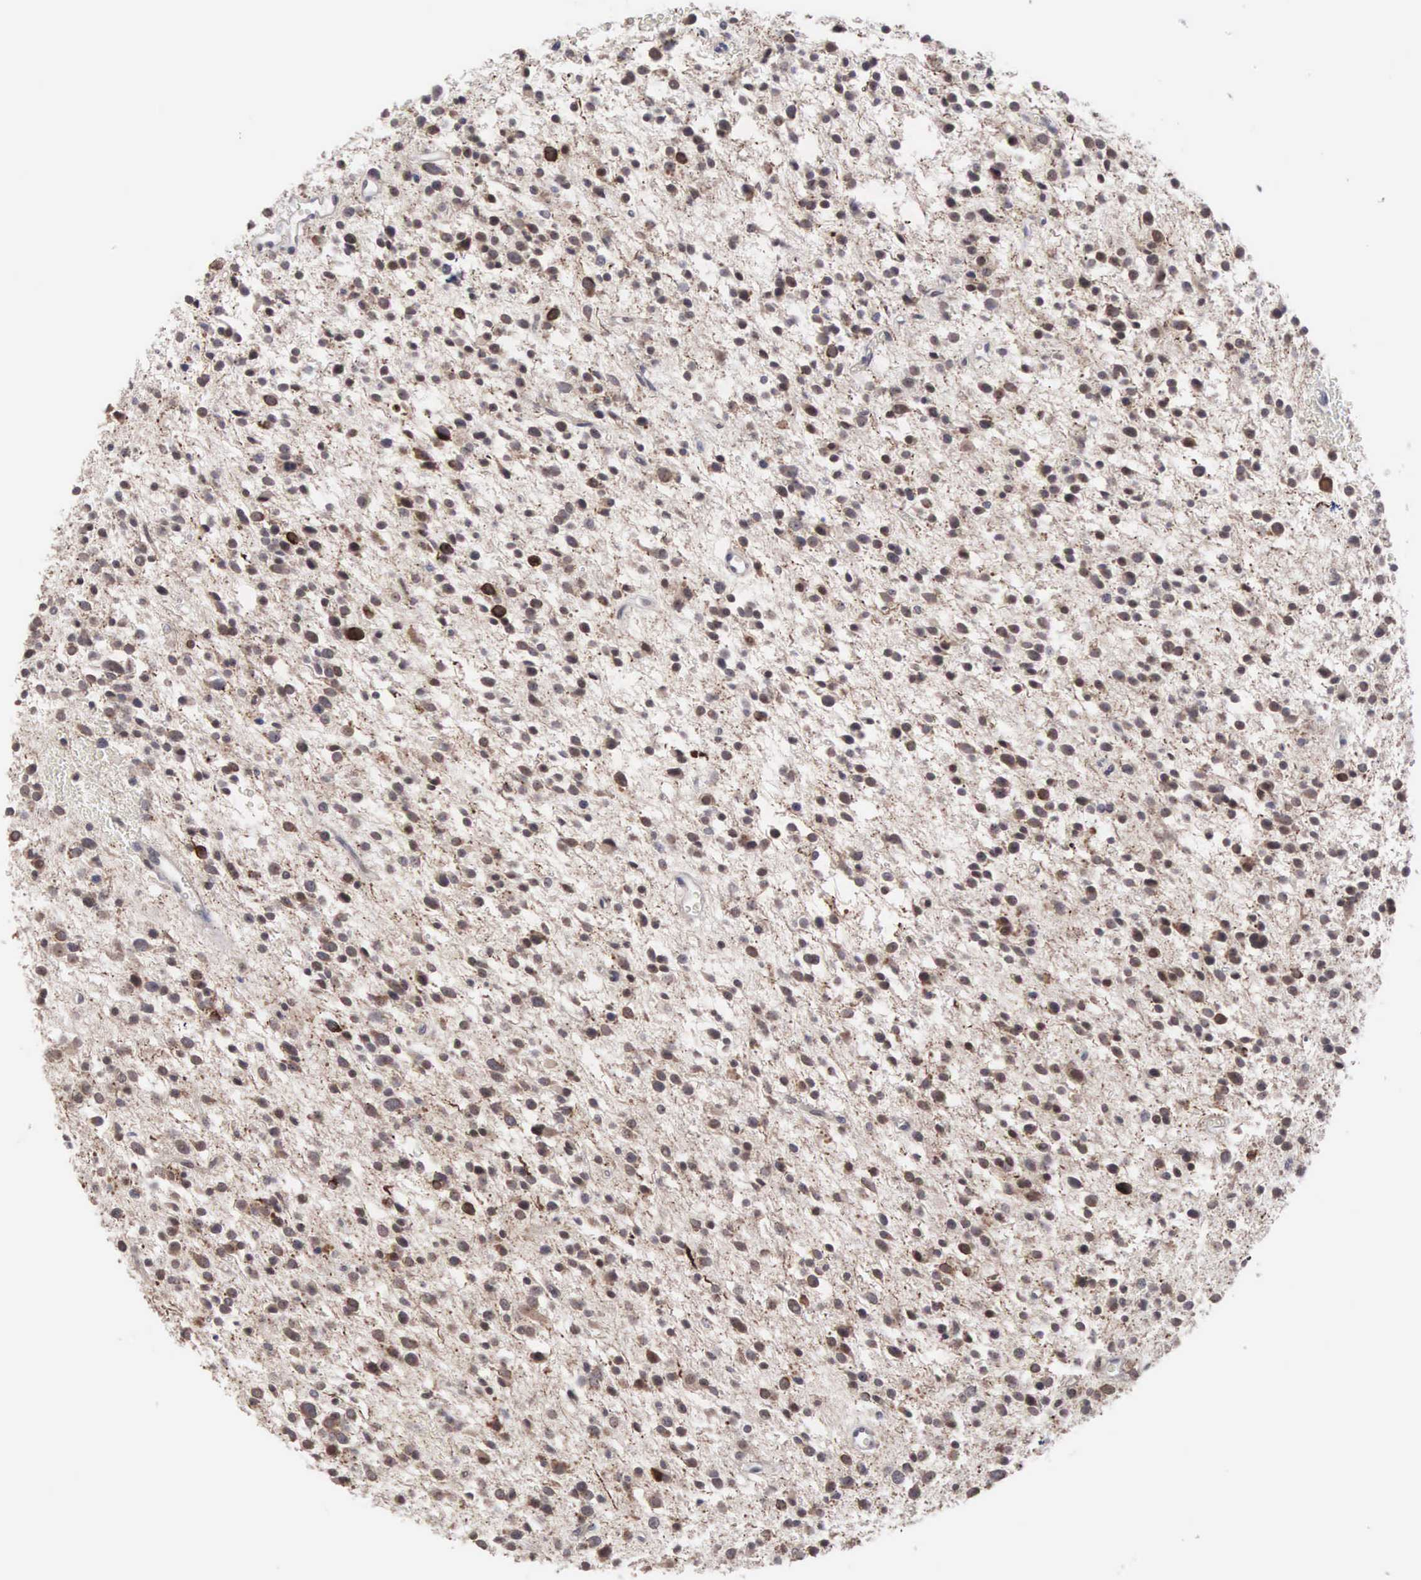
{"staining": {"intensity": "negative", "quantity": "none", "location": "none"}, "tissue": "glioma", "cell_type": "Tumor cells", "image_type": "cancer", "snomed": [{"axis": "morphology", "description": "Glioma, malignant, Low grade"}, {"axis": "topography", "description": "Brain"}], "caption": "DAB immunohistochemical staining of glioma shows no significant positivity in tumor cells.", "gene": "ACOT4", "patient": {"sex": "female", "age": 36}}